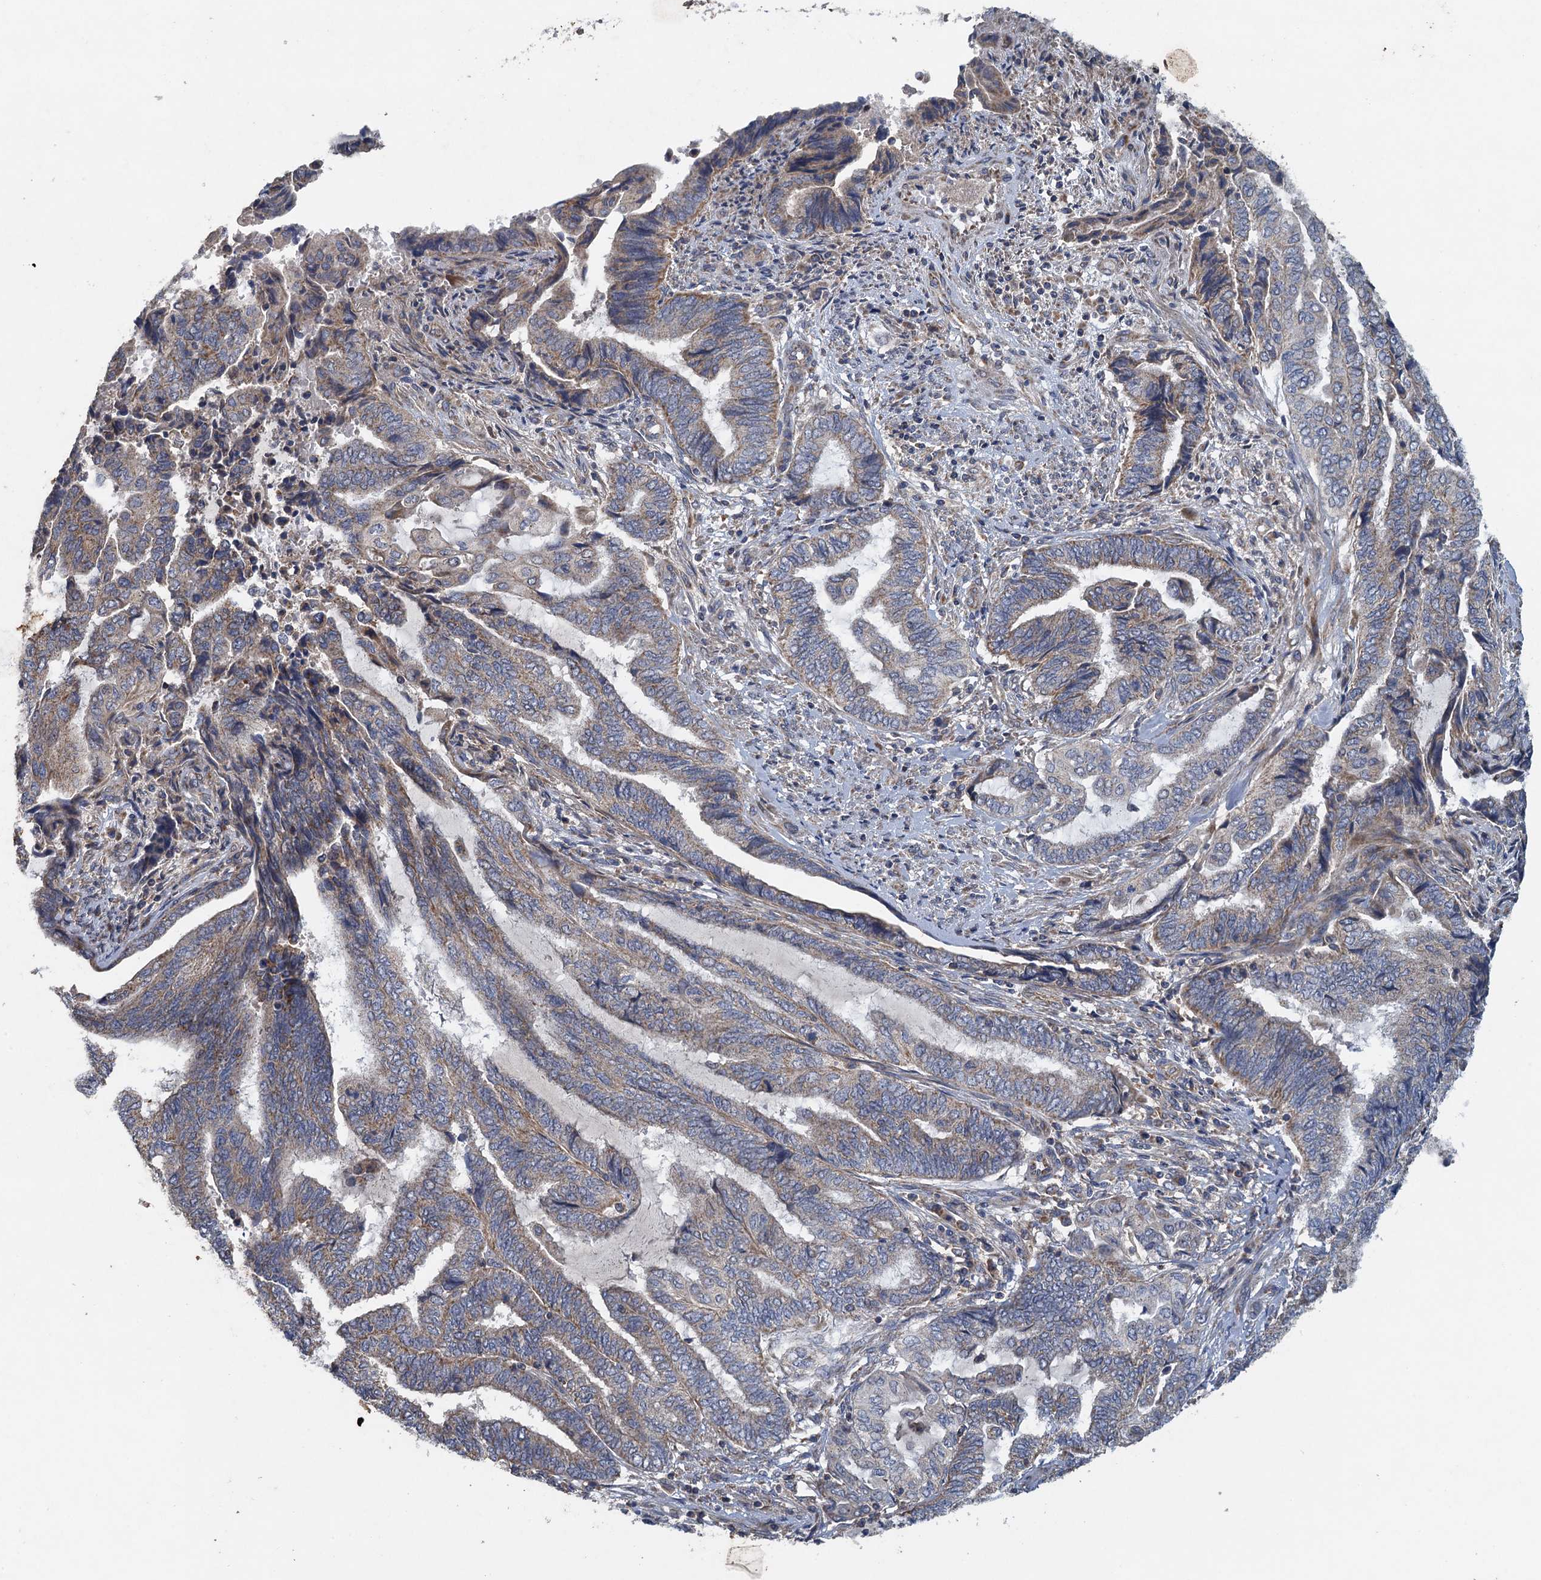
{"staining": {"intensity": "weak", "quantity": "25%-75%", "location": "cytoplasmic/membranous"}, "tissue": "endometrial cancer", "cell_type": "Tumor cells", "image_type": "cancer", "snomed": [{"axis": "morphology", "description": "Adenocarcinoma, NOS"}, {"axis": "topography", "description": "Uterus"}, {"axis": "topography", "description": "Endometrium"}], "caption": "This is an image of immunohistochemistry (IHC) staining of endometrial cancer, which shows weak staining in the cytoplasmic/membranous of tumor cells.", "gene": "BCS1L", "patient": {"sex": "female", "age": 70}}